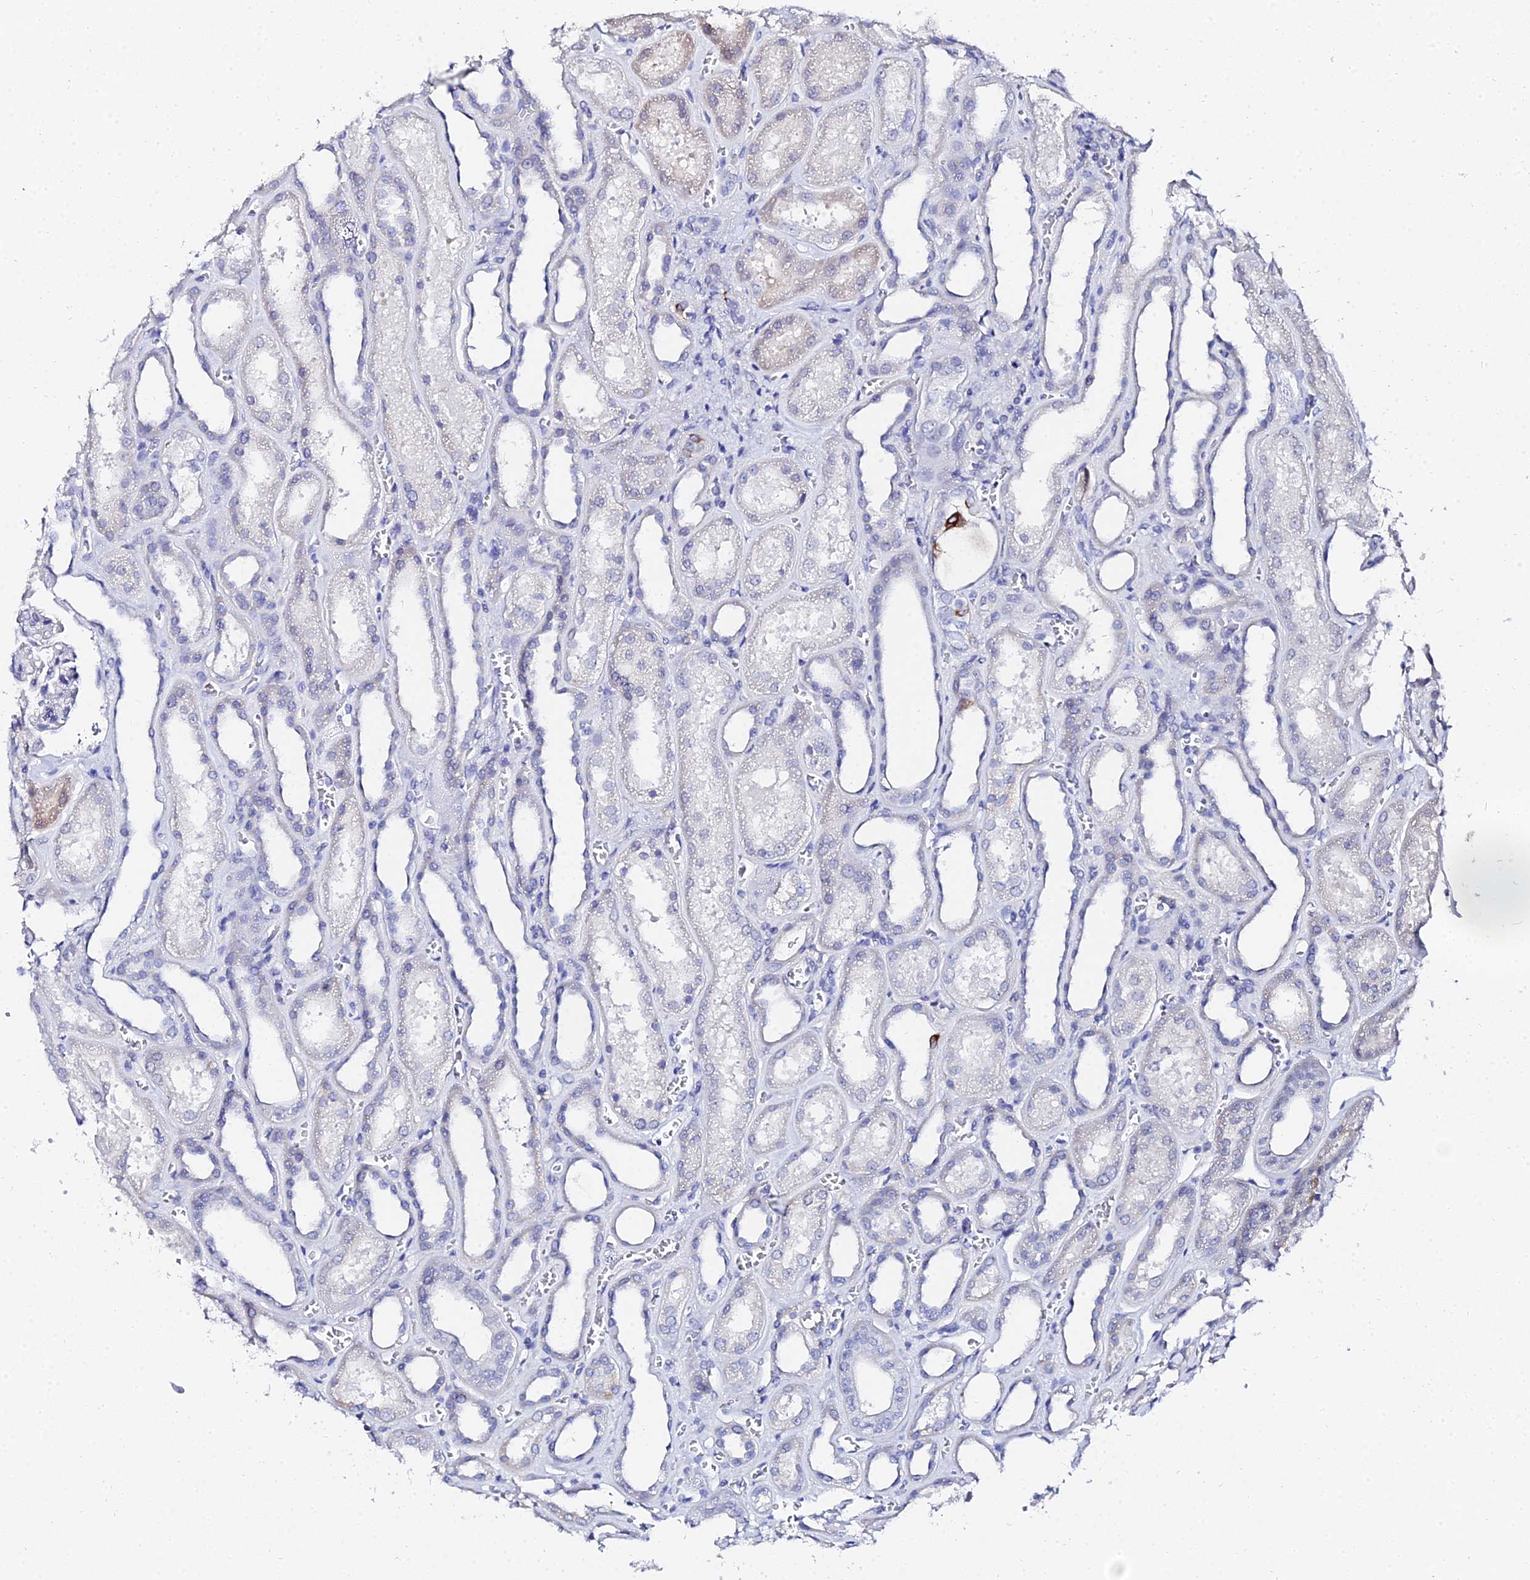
{"staining": {"intensity": "negative", "quantity": "none", "location": "none"}, "tissue": "kidney", "cell_type": "Cells in glomeruli", "image_type": "normal", "snomed": [{"axis": "morphology", "description": "Normal tissue, NOS"}, {"axis": "morphology", "description": "Adenocarcinoma, NOS"}, {"axis": "topography", "description": "Kidney"}], "caption": "An image of kidney stained for a protein shows no brown staining in cells in glomeruli. (DAB immunohistochemistry (IHC) visualized using brightfield microscopy, high magnification).", "gene": "KRT17", "patient": {"sex": "female", "age": 68}}